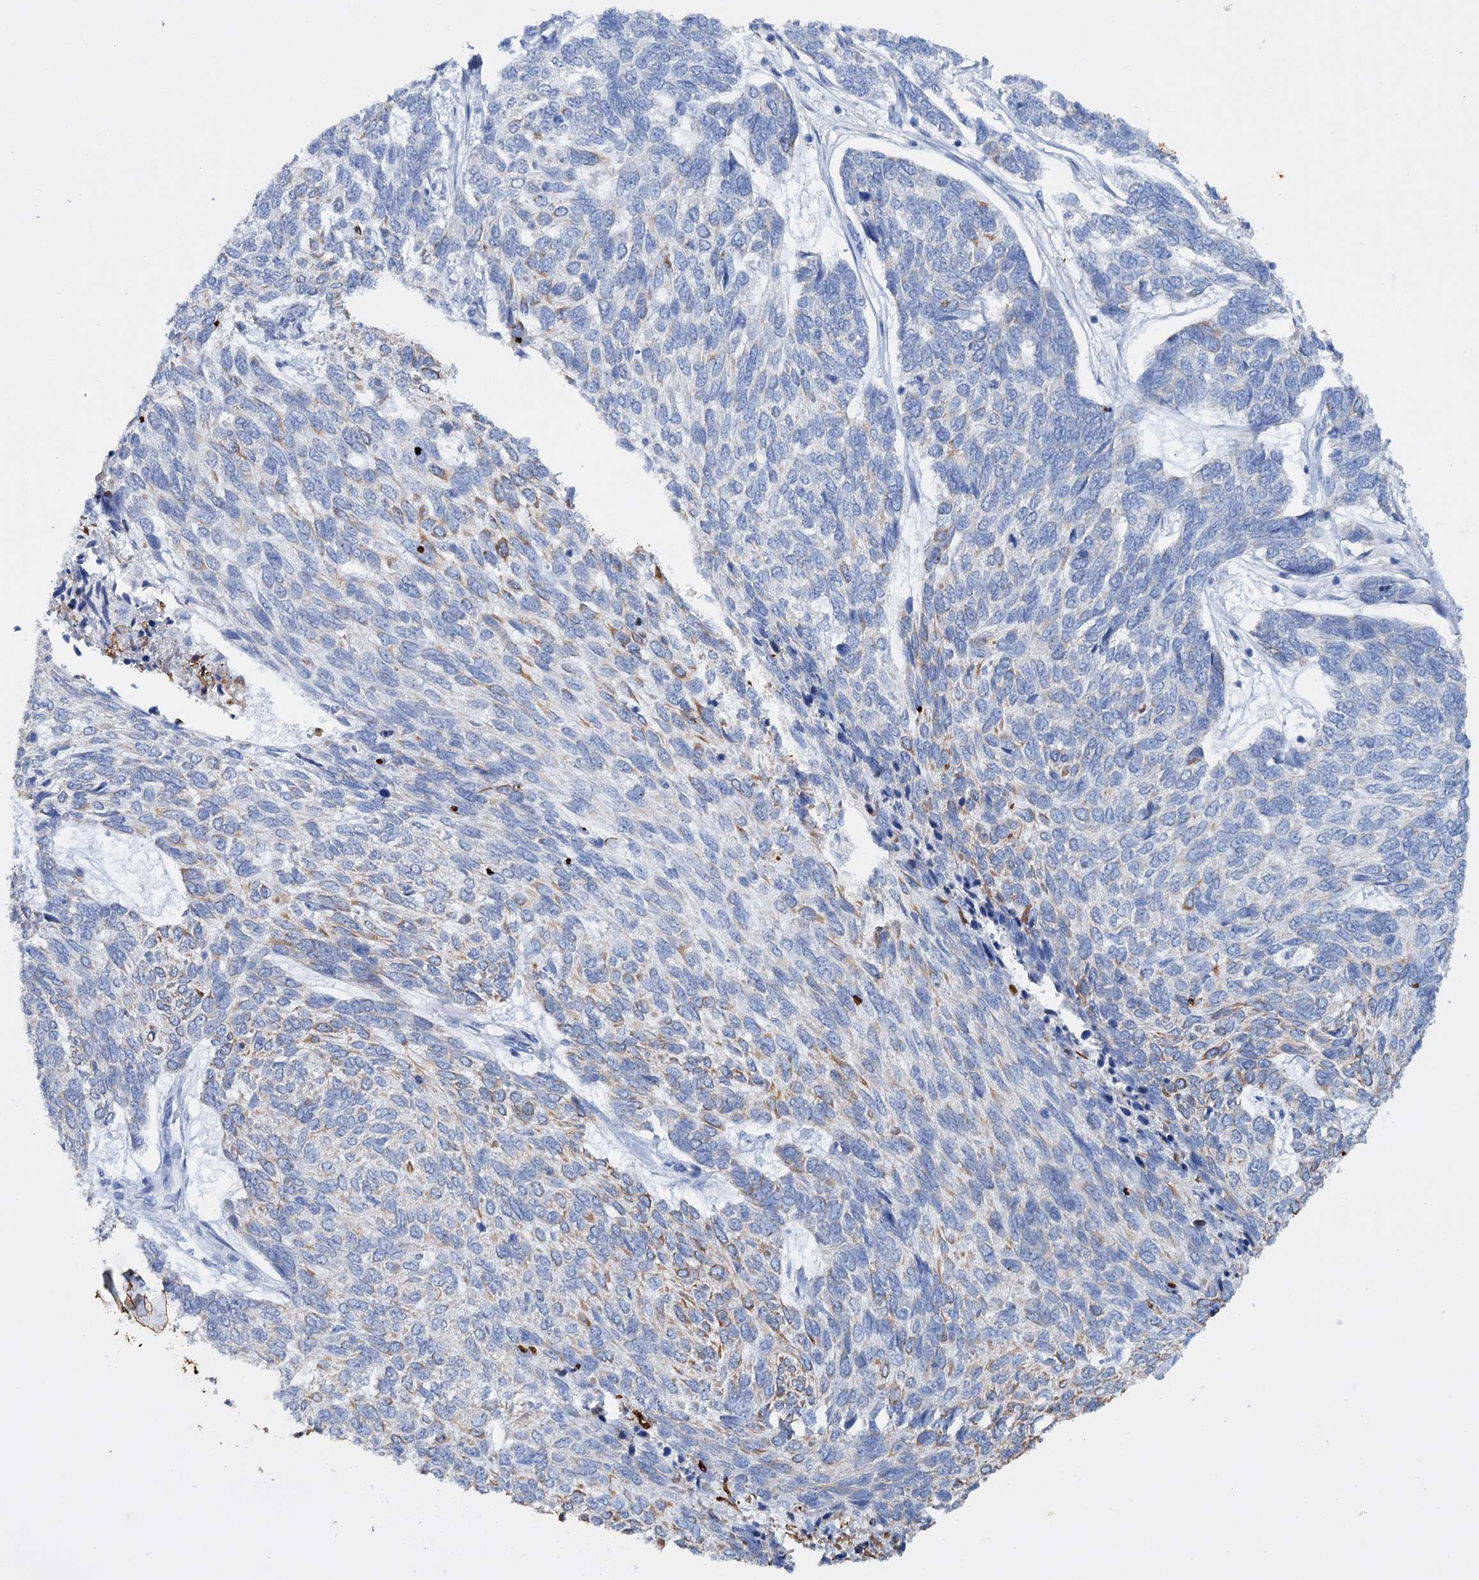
{"staining": {"intensity": "weak", "quantity": "<25%", "location": "cytoplasmic/membranous"}, "tissue": "skin cancer", "cell_type": "Tumor cells", "image_type": "cancer", "snomed": [{"axis": "morphology", "description": "Basal cell carcinoma"}, {"axis": "topography", "description": "Skin"}], "caption": "IHC image of human skin basal cell carcinoma stained for a protein (brown), which reveals no positivity in tumor cells.", "gene": "FAAP20", "patient": {"sex": "female", "age": 65}}